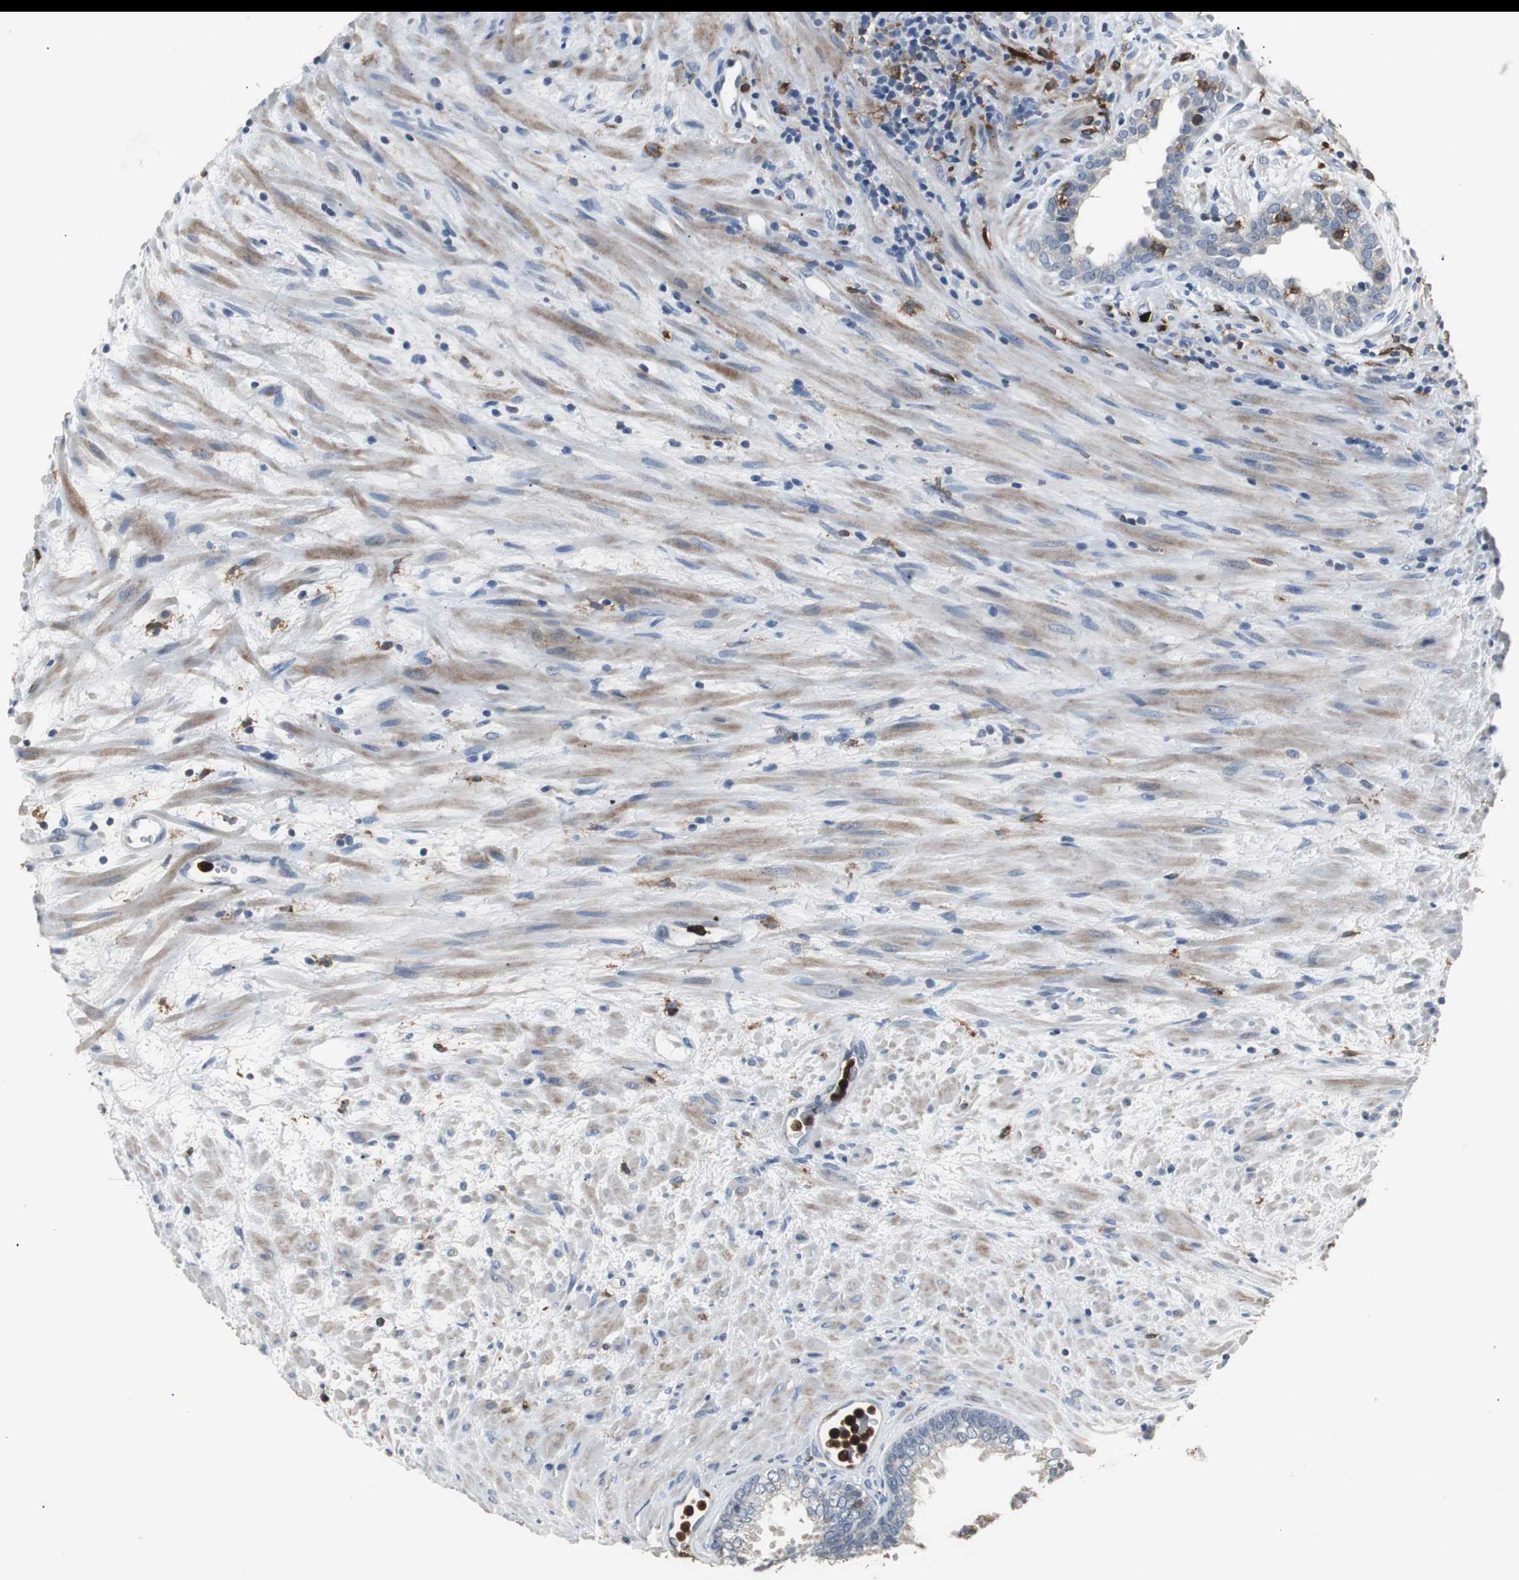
{"staining": {"intensity": "weak", "quantity": "<25%", "location": "cytoplasmic/membranous"}, "tissue": "prostate", "cell_type": "Glandular cells", "image_type": "normal", "snomed": [{"axis": "morphology", "description": "Normal tissue, NOS"}, {"axis": "topography", "description": "Prostate"}], "caption": "This histopathology image is of benign prostate stained with immunohistochemistry to label a protein in brown with the nuclei are counter-stained blue. There is no staining in glandular cells. (DAB (3,3'-diaminobenzidine) immunohistochemistry (IHC) visualized using brightfield microscopy, high magnification).", "gene": "NCF2", "patient": {"sex": "male", "age": 76}}